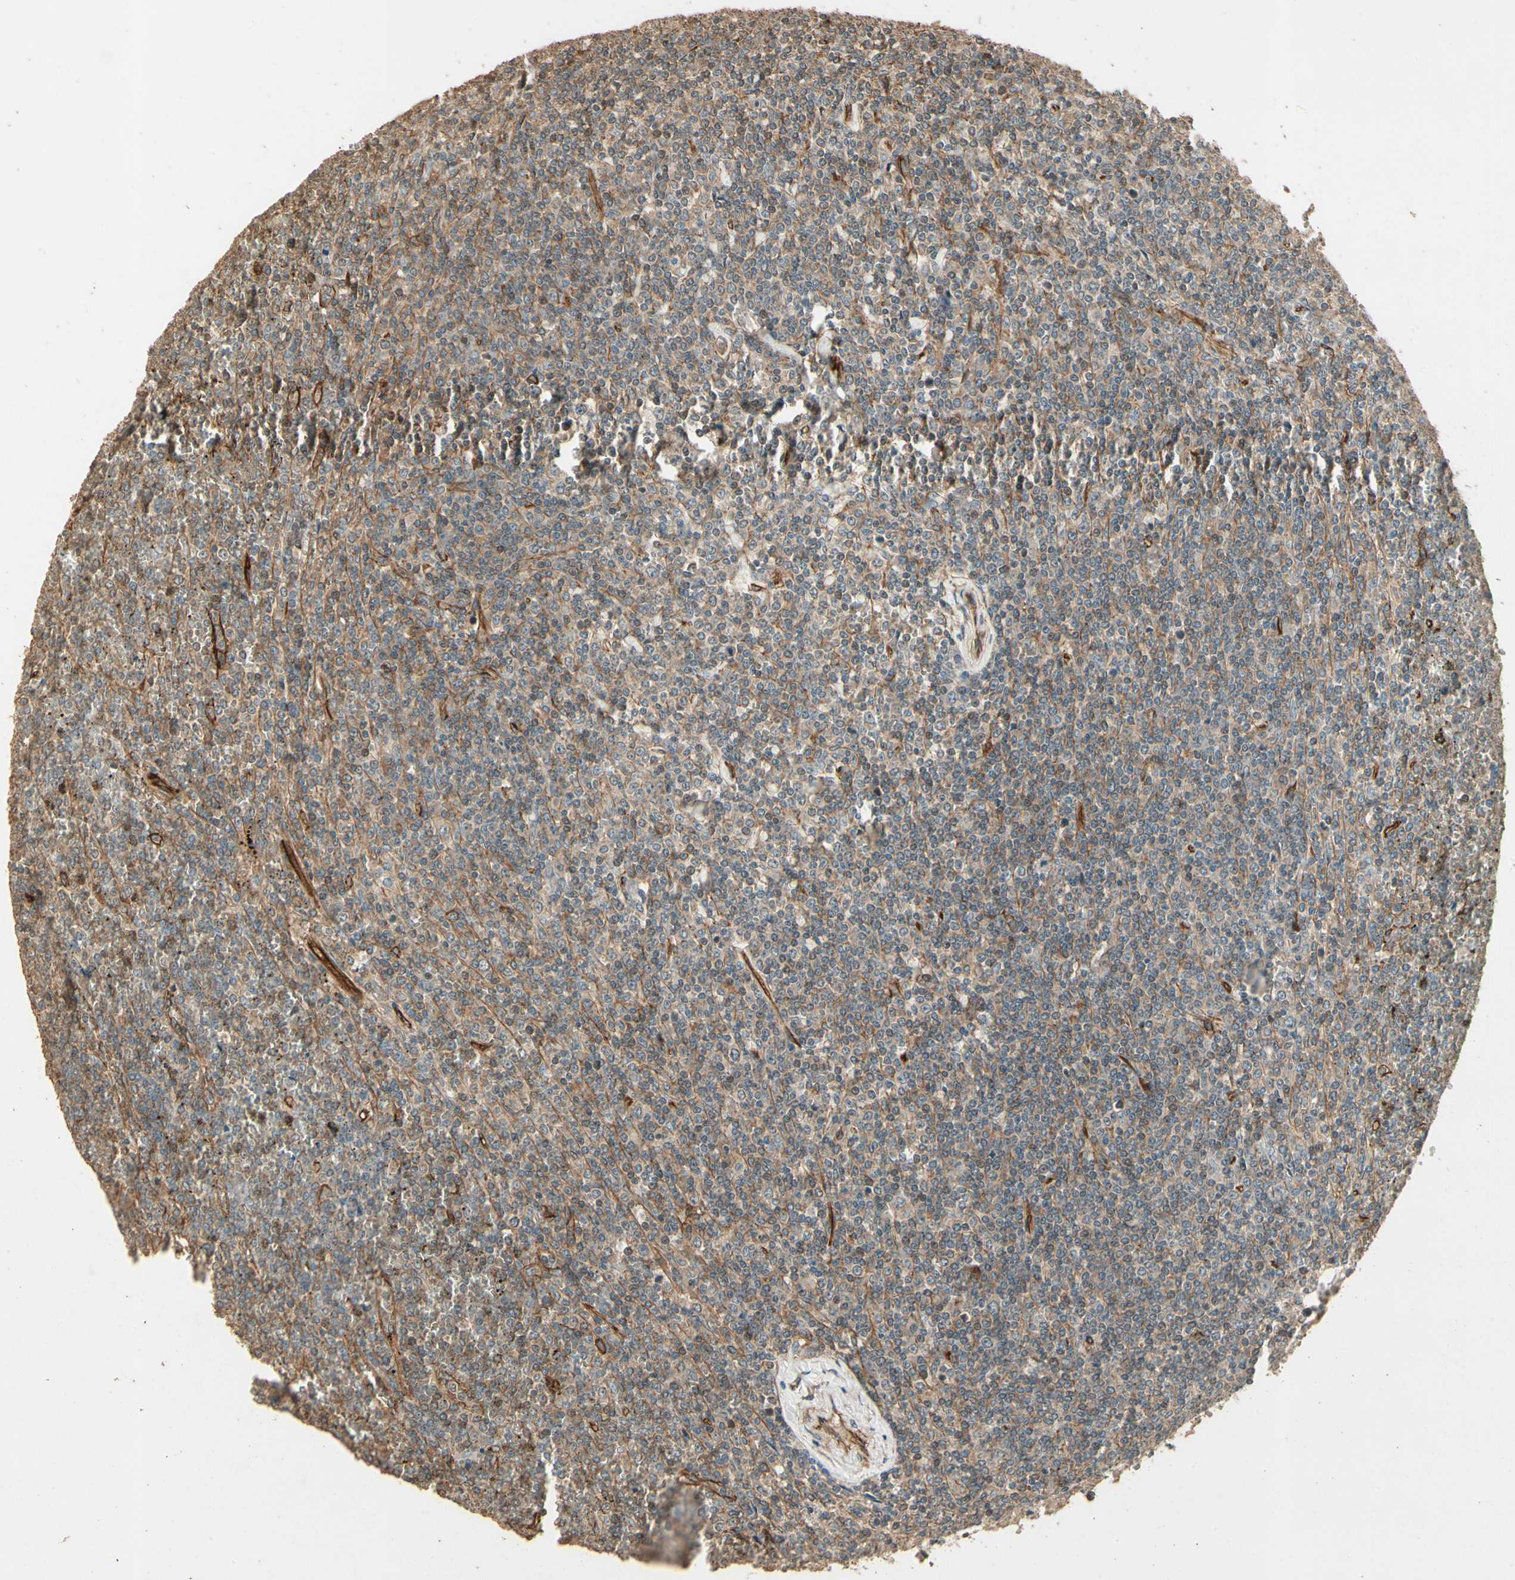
{"staining": {"intensity": "weak", "quantity": "<25%", "location": "cytoplasmic/membranous"}, "tissue": "lymphoma", "cell_type": "Tumor cells", "image_type": "cancer", "snomed": [{"axis": "morphology", "description": "Malignant lymphoma, non-Hodgkin's type, Low grade"}, {"axis": "topography", "description": "Spleen"}], "caption": "This is a image of immunohistochemistry (IHC) staining of lymphoma, which shows no expression in tumor cells. (DAB immunohistochemistry with hematoxylin counter stain).", "gene": "RNF180", "patient": {"sex": "female", "age": 19}}